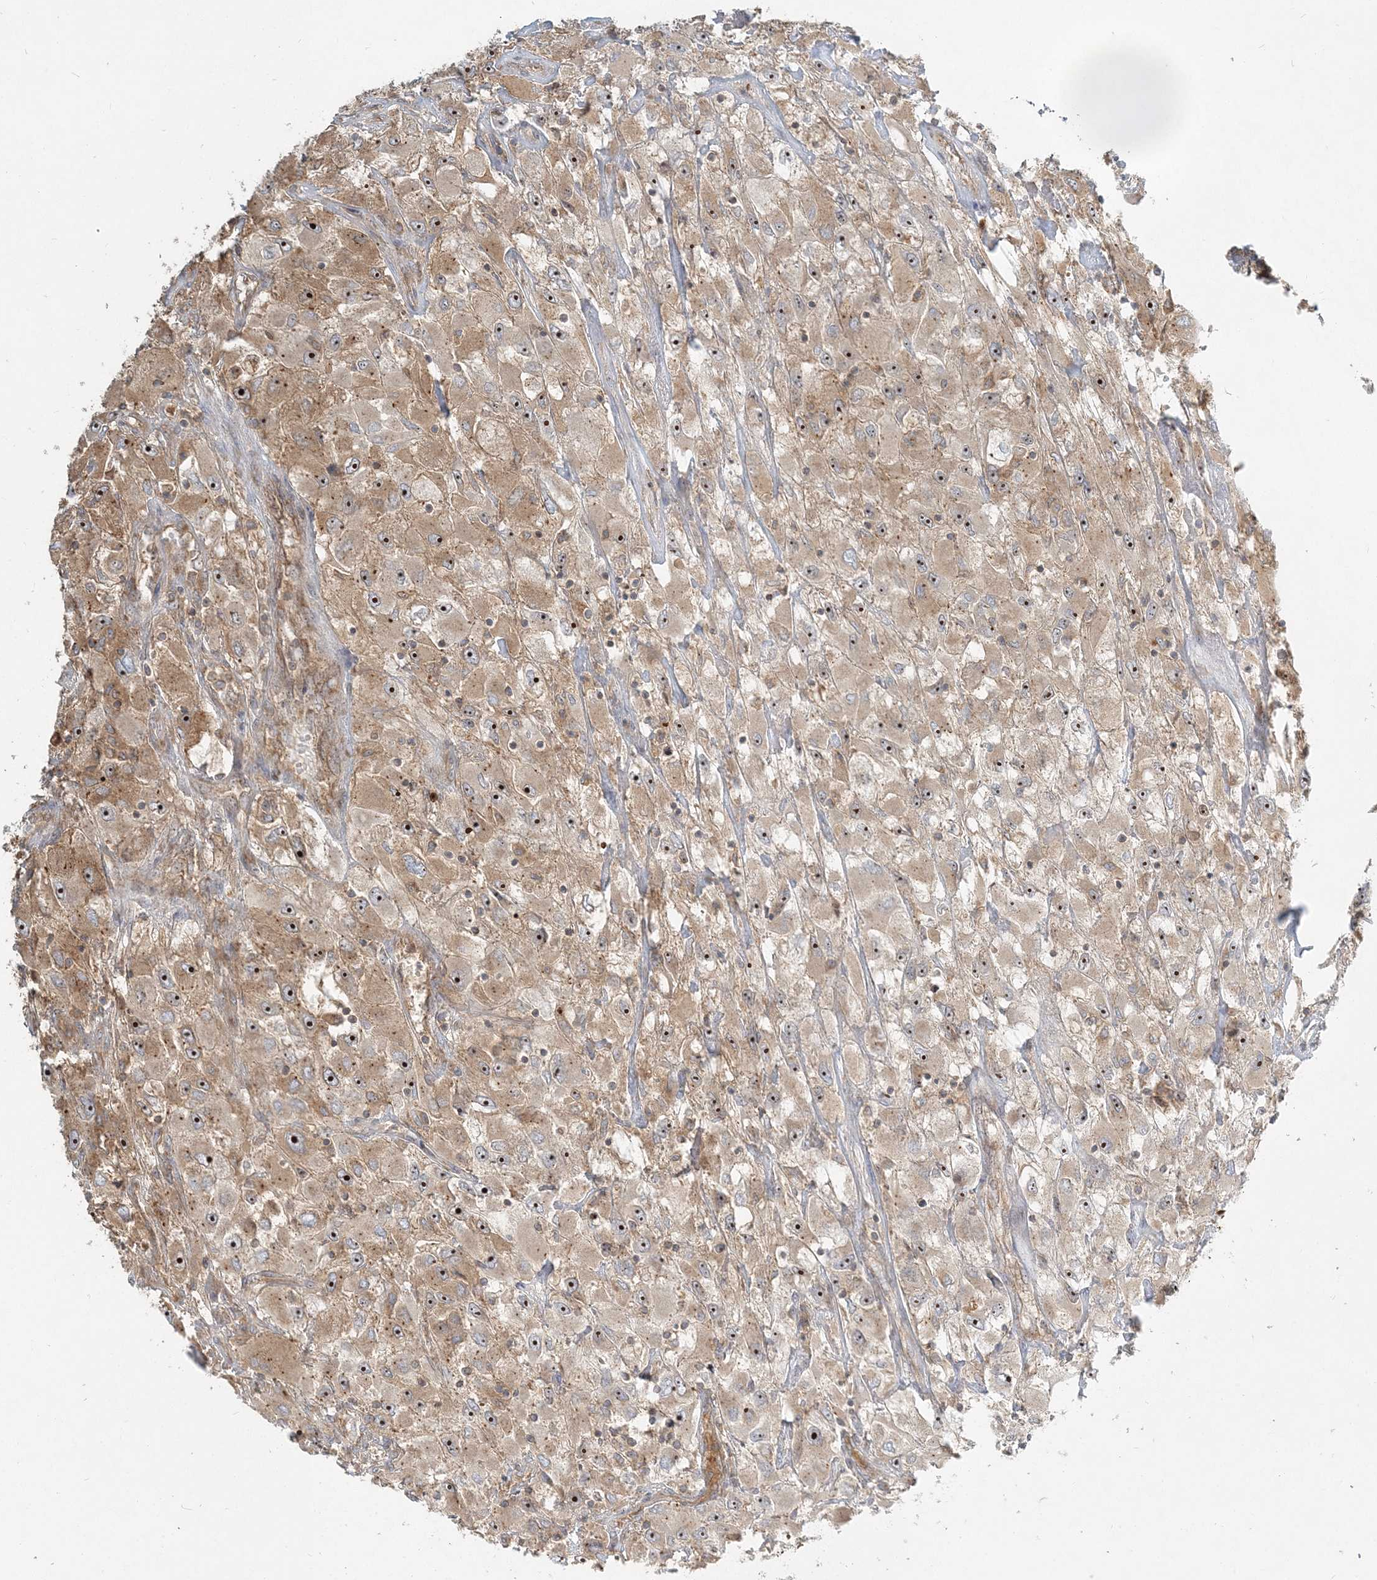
{"staining": {"intensity": "strong", "quantity": ">75%", "location": "cytoplasmic/membranous,nuclear"}, "tissue": "renal cancer", "cell_type": "Tumor cells", "image_type": "cancer", "snomed": [{"axis": "morphology", "description": "Adenocarcinoma, NOS"}, {"axis": "topography", "description": "Kidney"}], "caption": "Immunohistochemistry image of neoplastic tissue: human adenocarcinoma (renal) stained using IHC reveals high levels of strong protein expression localized specifically in the cytoplasmic/membranous and nuclear of tumor cells, appearing as a cytoplasmic/membranous and nuclear brown color.", "gene": "AP1AR", "patient": {"sex": "female", "age": 52}}